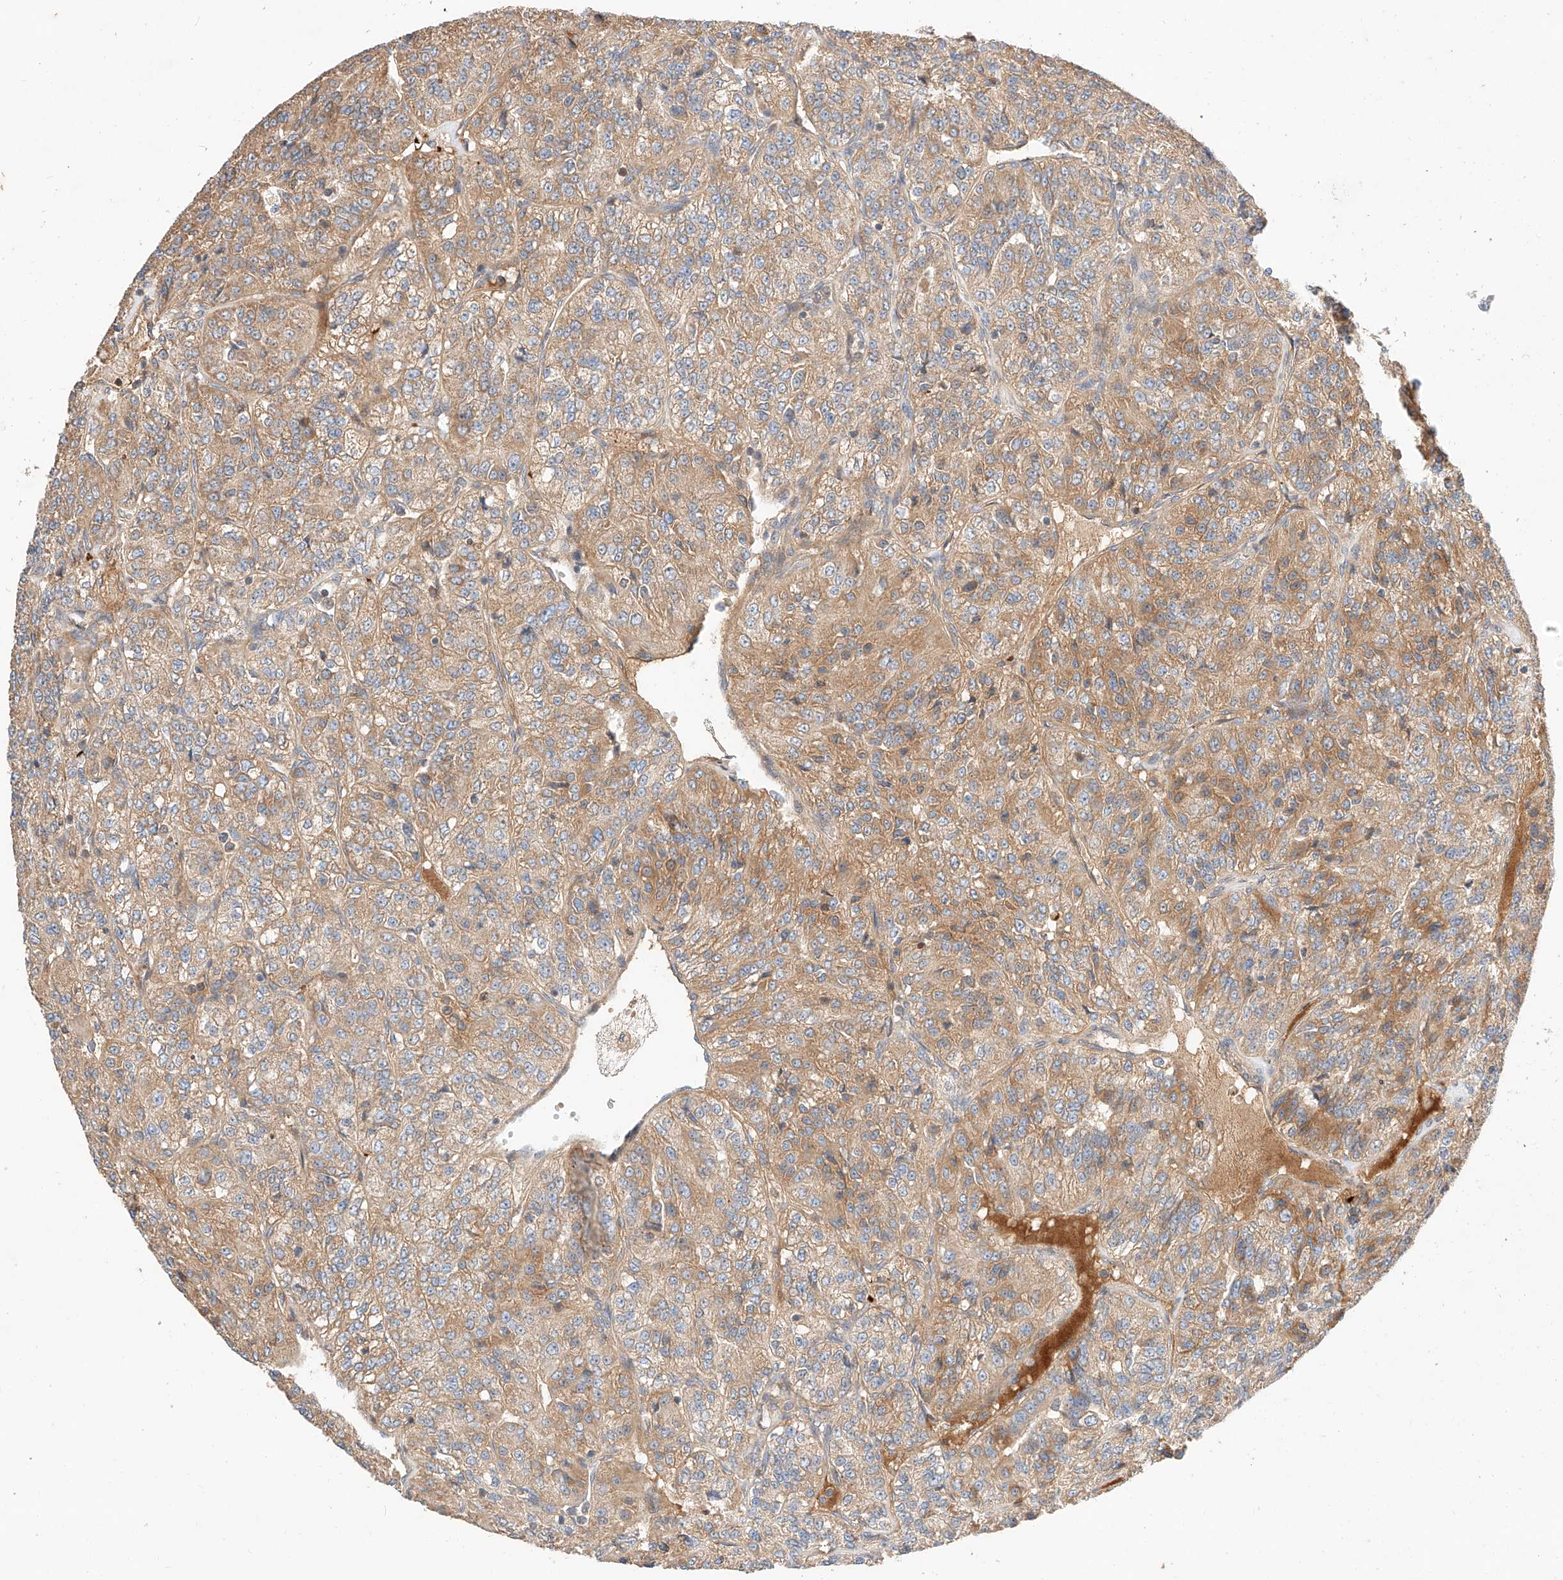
{"staining": {"intensity": "moderate", "quantity": ">75%", "location": "cytoplasmic/membranous"}, "tissue": "renal cancer", "cell_type": "Tumor cells", "image_type": "cancer", "snomed": [{"axis": "morphology", "description": "Adenocarcinoma, NOS"}, {"axis": "topography", "description": "Kidney"}], "caption": "This image reveals IHC staining of human renal cancer, with medium moderate cytoplasmic/membranous expression in about >75% of tumor cells.", "gene": "RAB23", "patient": {"sex": "female", "age": 63}}